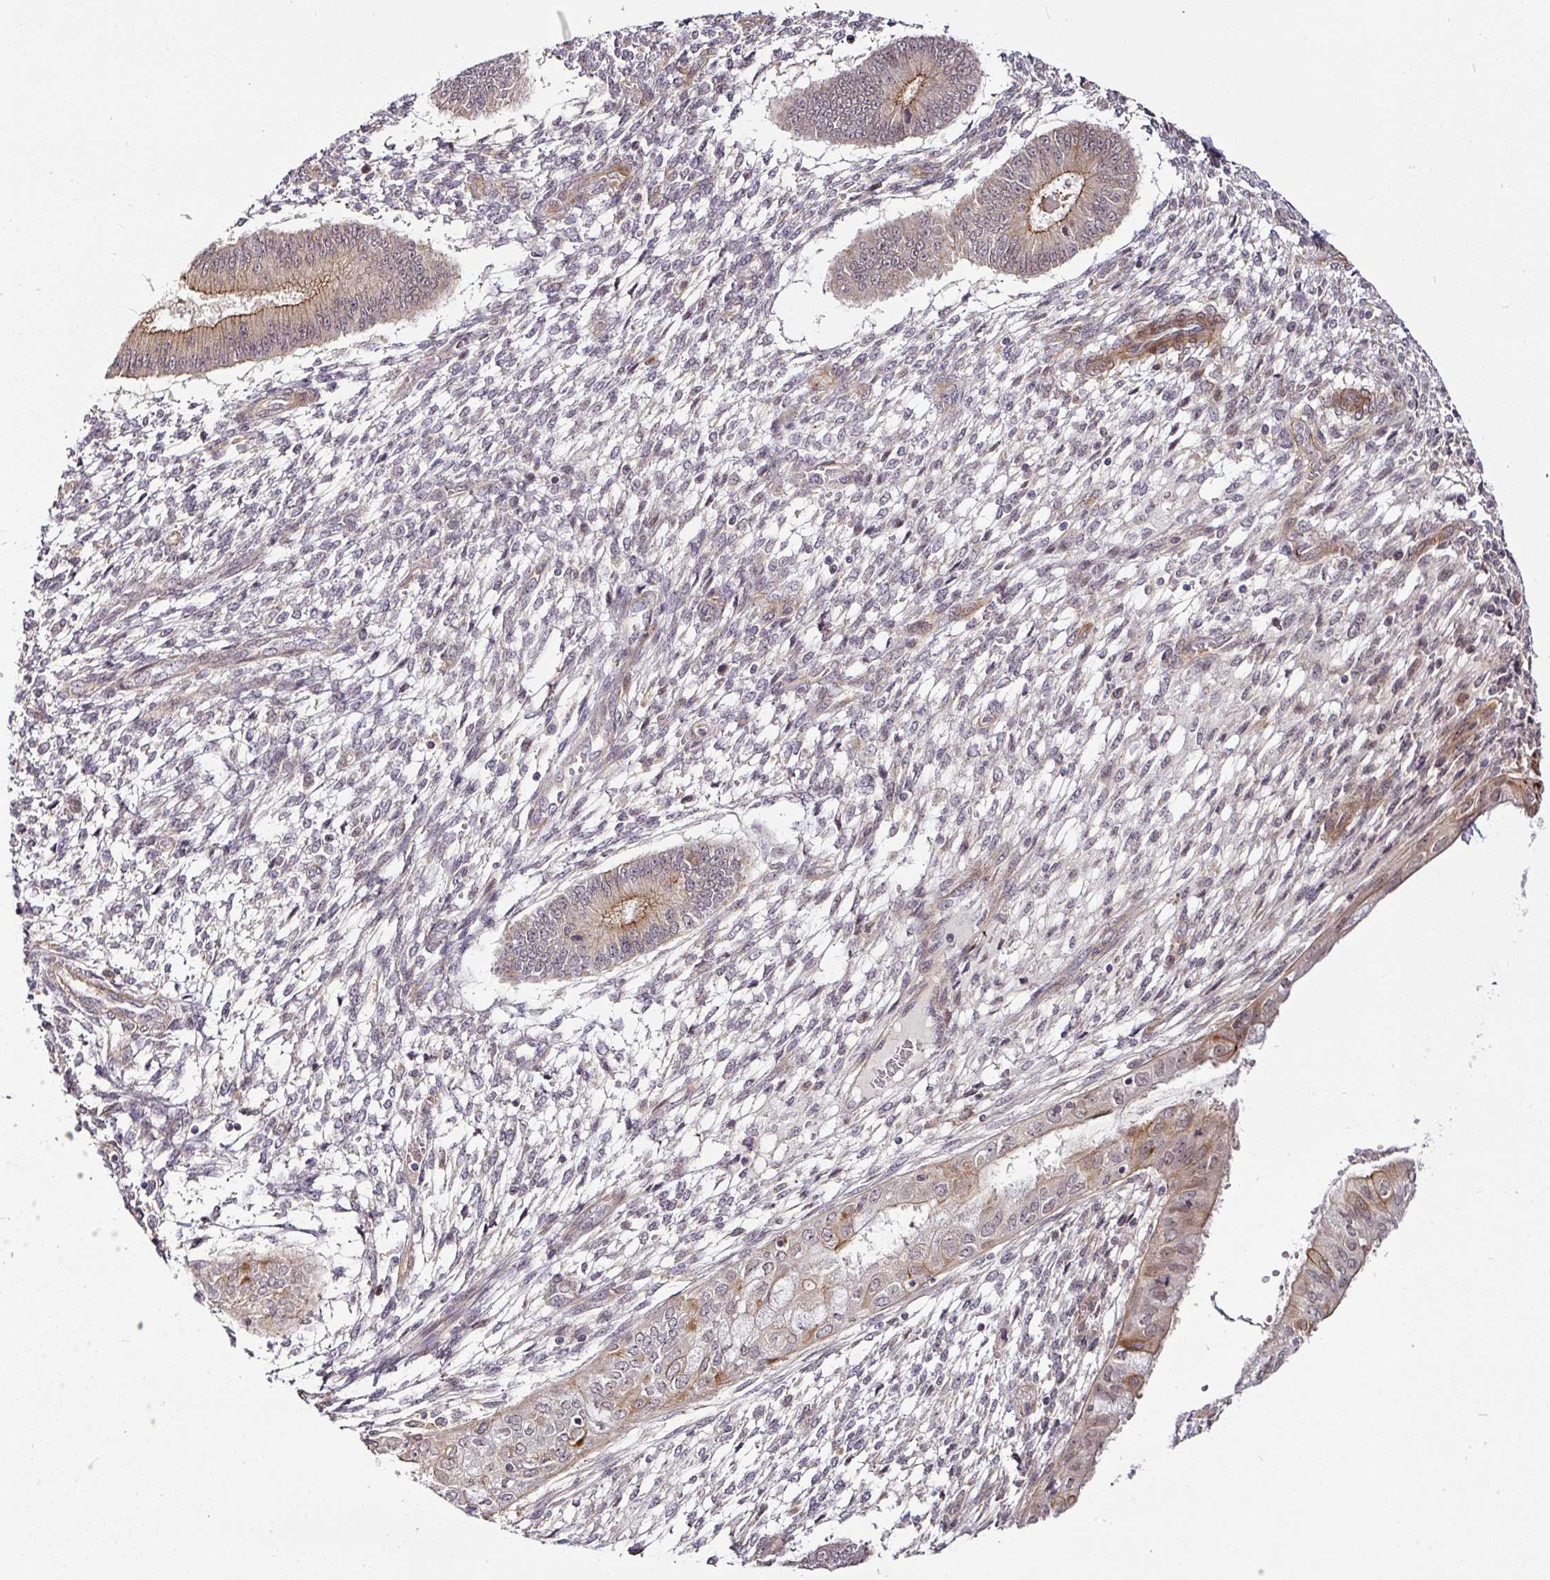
{"staining": {"intensity": "negative", "quantity": "none", "location": "none"}, "tissue": "endometrium", "cell_type": "Cells in endometrial stroma", "image_type": "normal", "snomed": [{"axis": "morphology", "description": "Normal tissue, NOS"}, {"axis": "topography", "description": "Endometrium"}], "caption": "DAB (3,3'-diaminobenzidine) immunohistochemical staining of unremarkable human endometrium displays no significant expression in cells in endometrial stroma. (DAB (3,3'-diaminobenzidine) immunohistochemistry (IHC) visualized using brightfield microscopy, high magnification).", "gene": "DCAF13", "patient": {"sex": "female", "age": 49}}